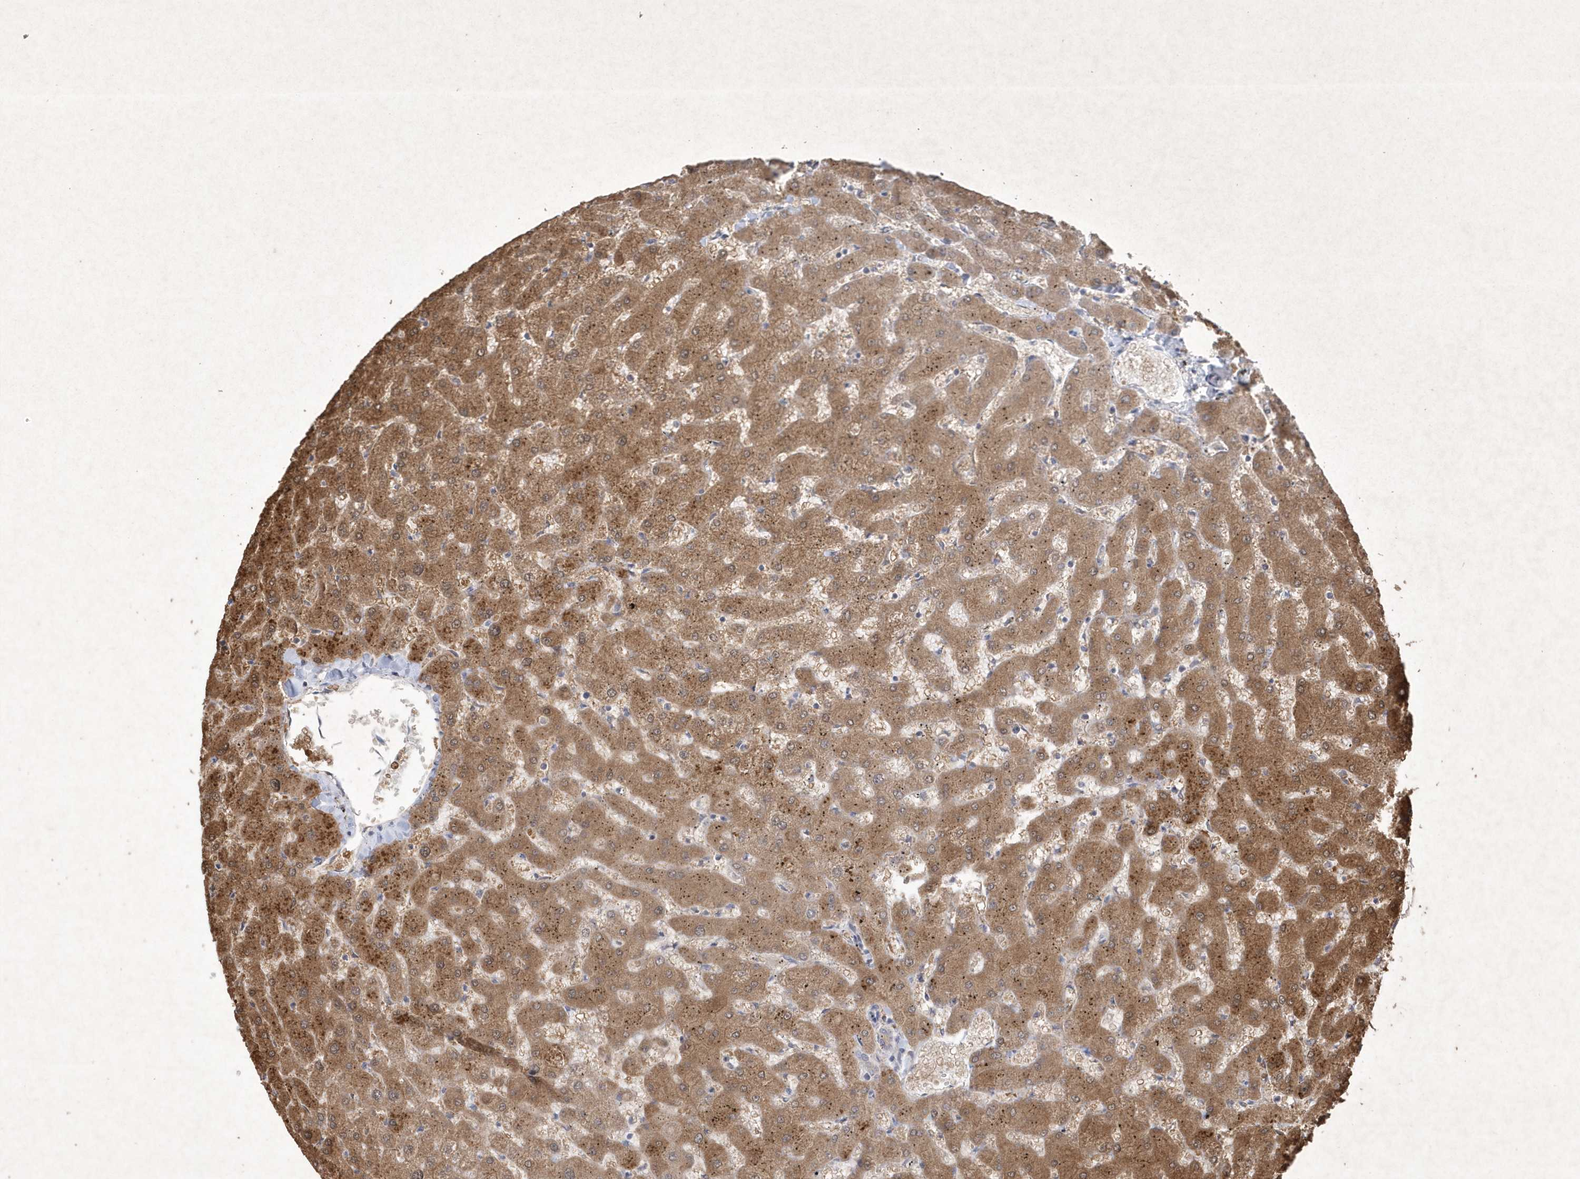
{"staining": {"intensity": "weak", "quantity": "25%-75%", "location": "cytoplasmic/membranous"}, "tissue": "liver", "cell_type": "Cholangiocytes", "image_type": "normal", "snomed": [{"axis": "morphology", "description": "Normal tissue, NOS"}, {"axis": "topography", "description": "Liver"}], "caption": "IHC staining of normal liver, which demonstrates low levels of weak cytoplasmic/membranous staining in approximately 25%-75% of cholangiocytes indicating weak cytoplasmic/membranous protein positivity. The staining was performed using DAB (brown) for protein detection and nuclei were counterstained in hematoxylin (blue).", "gene": "AKR7A2", "patient": {"sex": "female", "age": 63}}